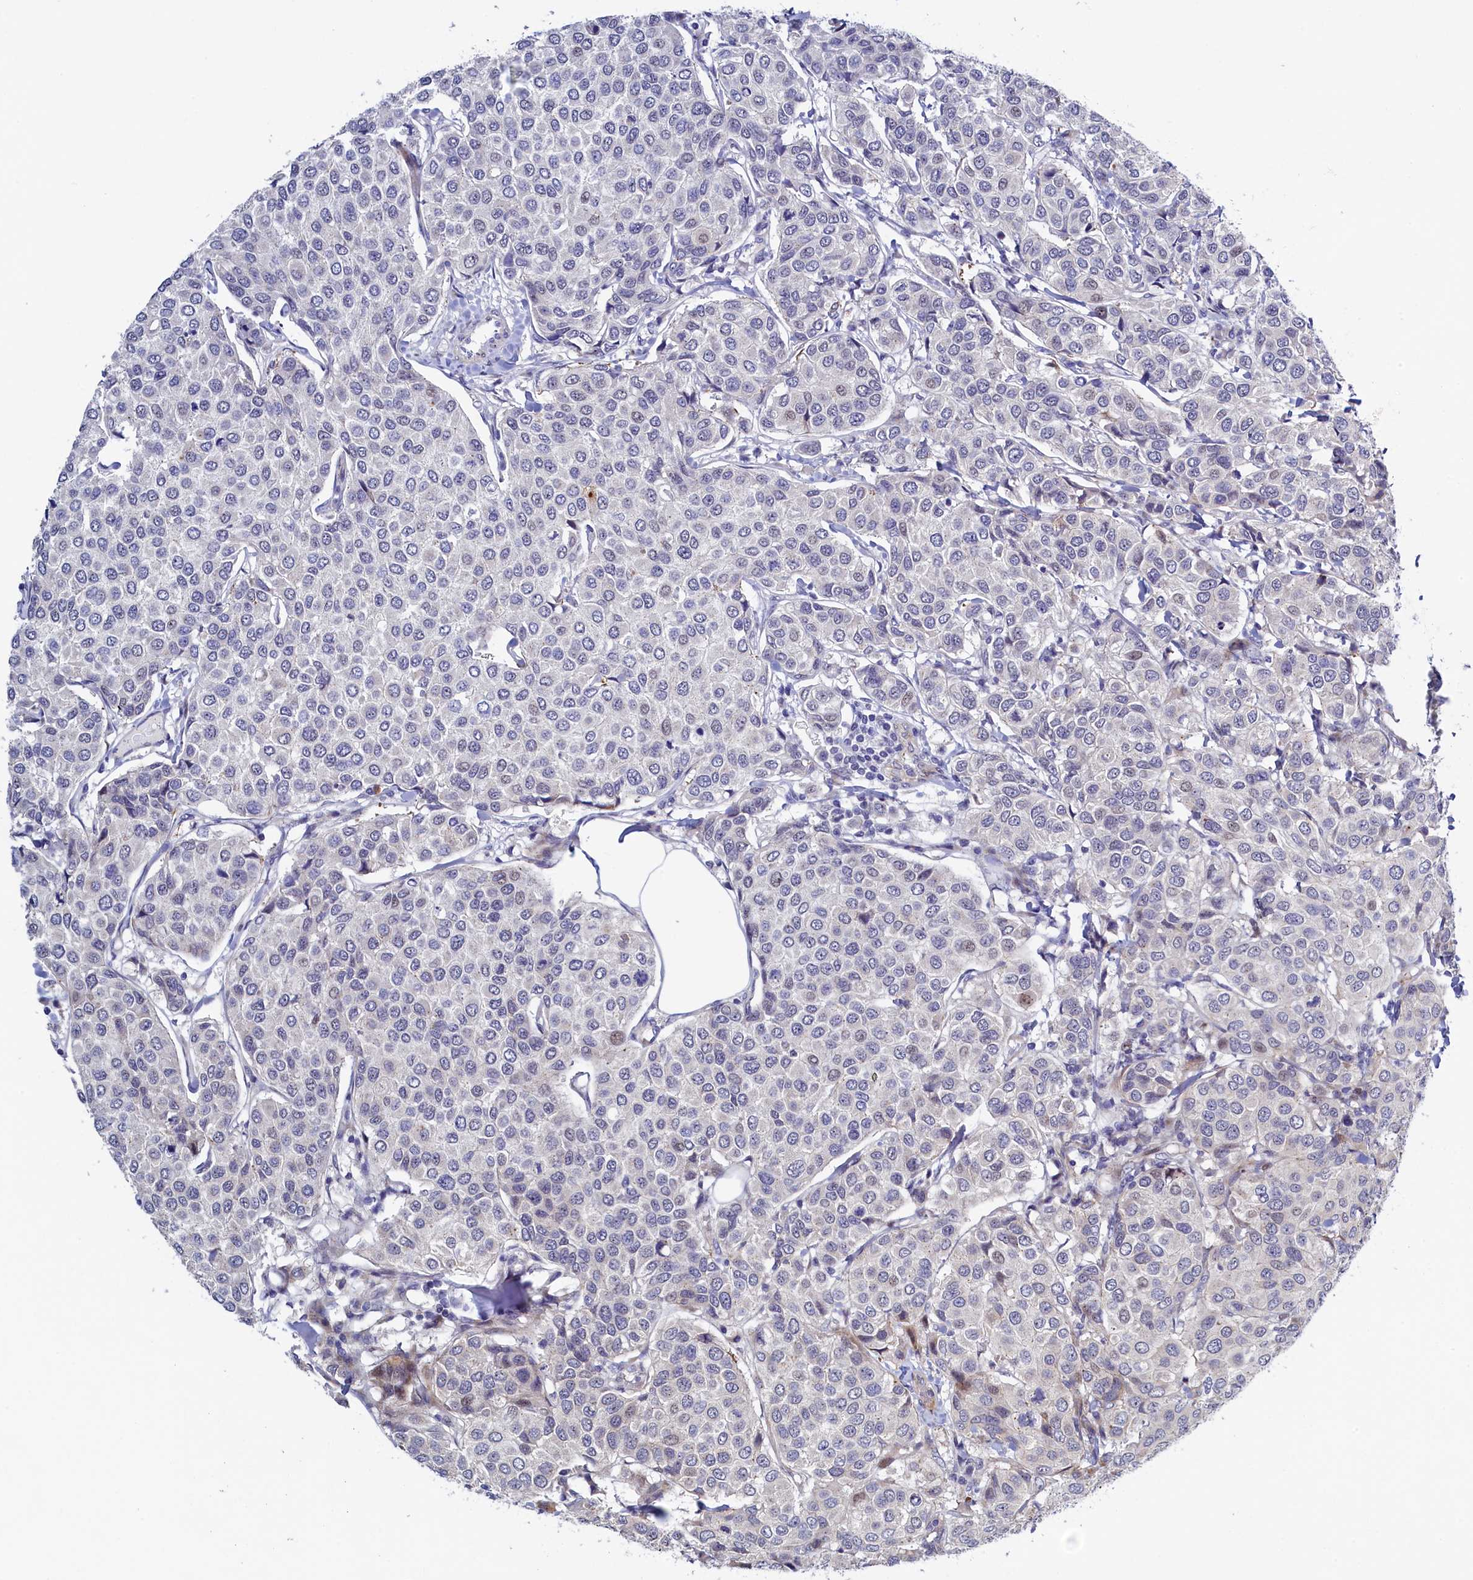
{"staining": {"intensity": "negative", "quantity": "none", "location": "none"}, "tissue": "breast cancer", "cell_type": "Tumor cells", "image_type": "cancer", "snomed": [{"axis": "morphology", "description": "Duct carcinoma"}, {"axis": "topography", "description": "Breast"}], "caption": "This is an immunohistochemistry (IHC) micrograph of human breast invasive ductal carcinoma. There is no expression in tumor cells.", "gene": "PIK3C3", "patient": {"sex": "female", "age": 55}}